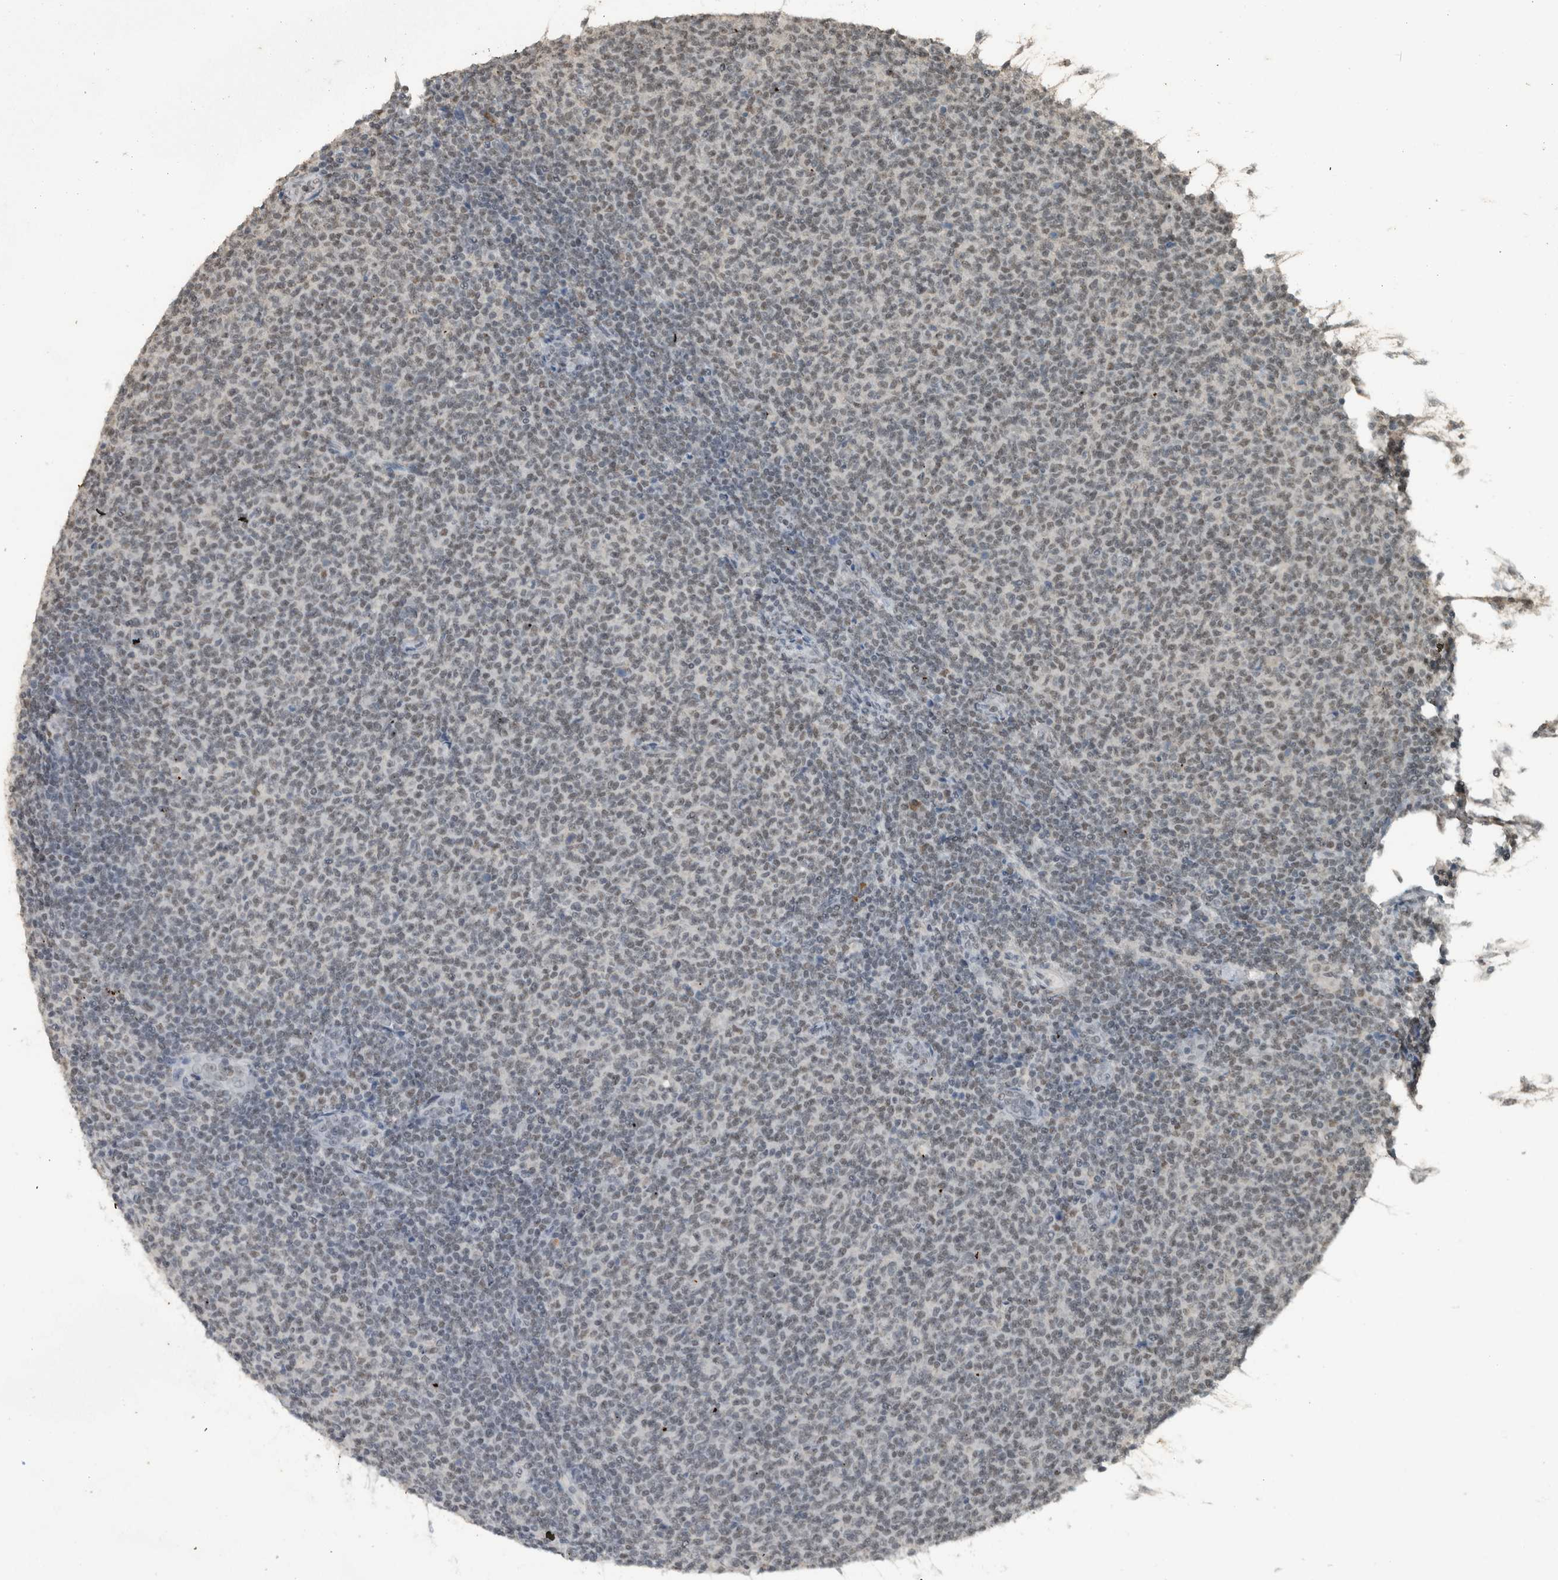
{"staining": {"intensity": "weak", "quantity": "<25%", "location": "nuclear"}, "tissue": "lymphoma", "cell_type": "Tumor cells", "image_type": "cancer", "snomed": [{"axis": "morphology", "description": "Malignant lymphoma, non-Hodgkin's type, Low grade"}, {"axis": "topography", "description": "Lymph node"}], "caption": "High magnification brightfield microscopy of lymphoma stained with DAB (3,3'-diaminobenzidine) (brown) and counterstained with hematoxylin (blue): tumor cells show no significant expression.", "gene": "ZNF24", "patient": {"sex": "male", "age": 66}}